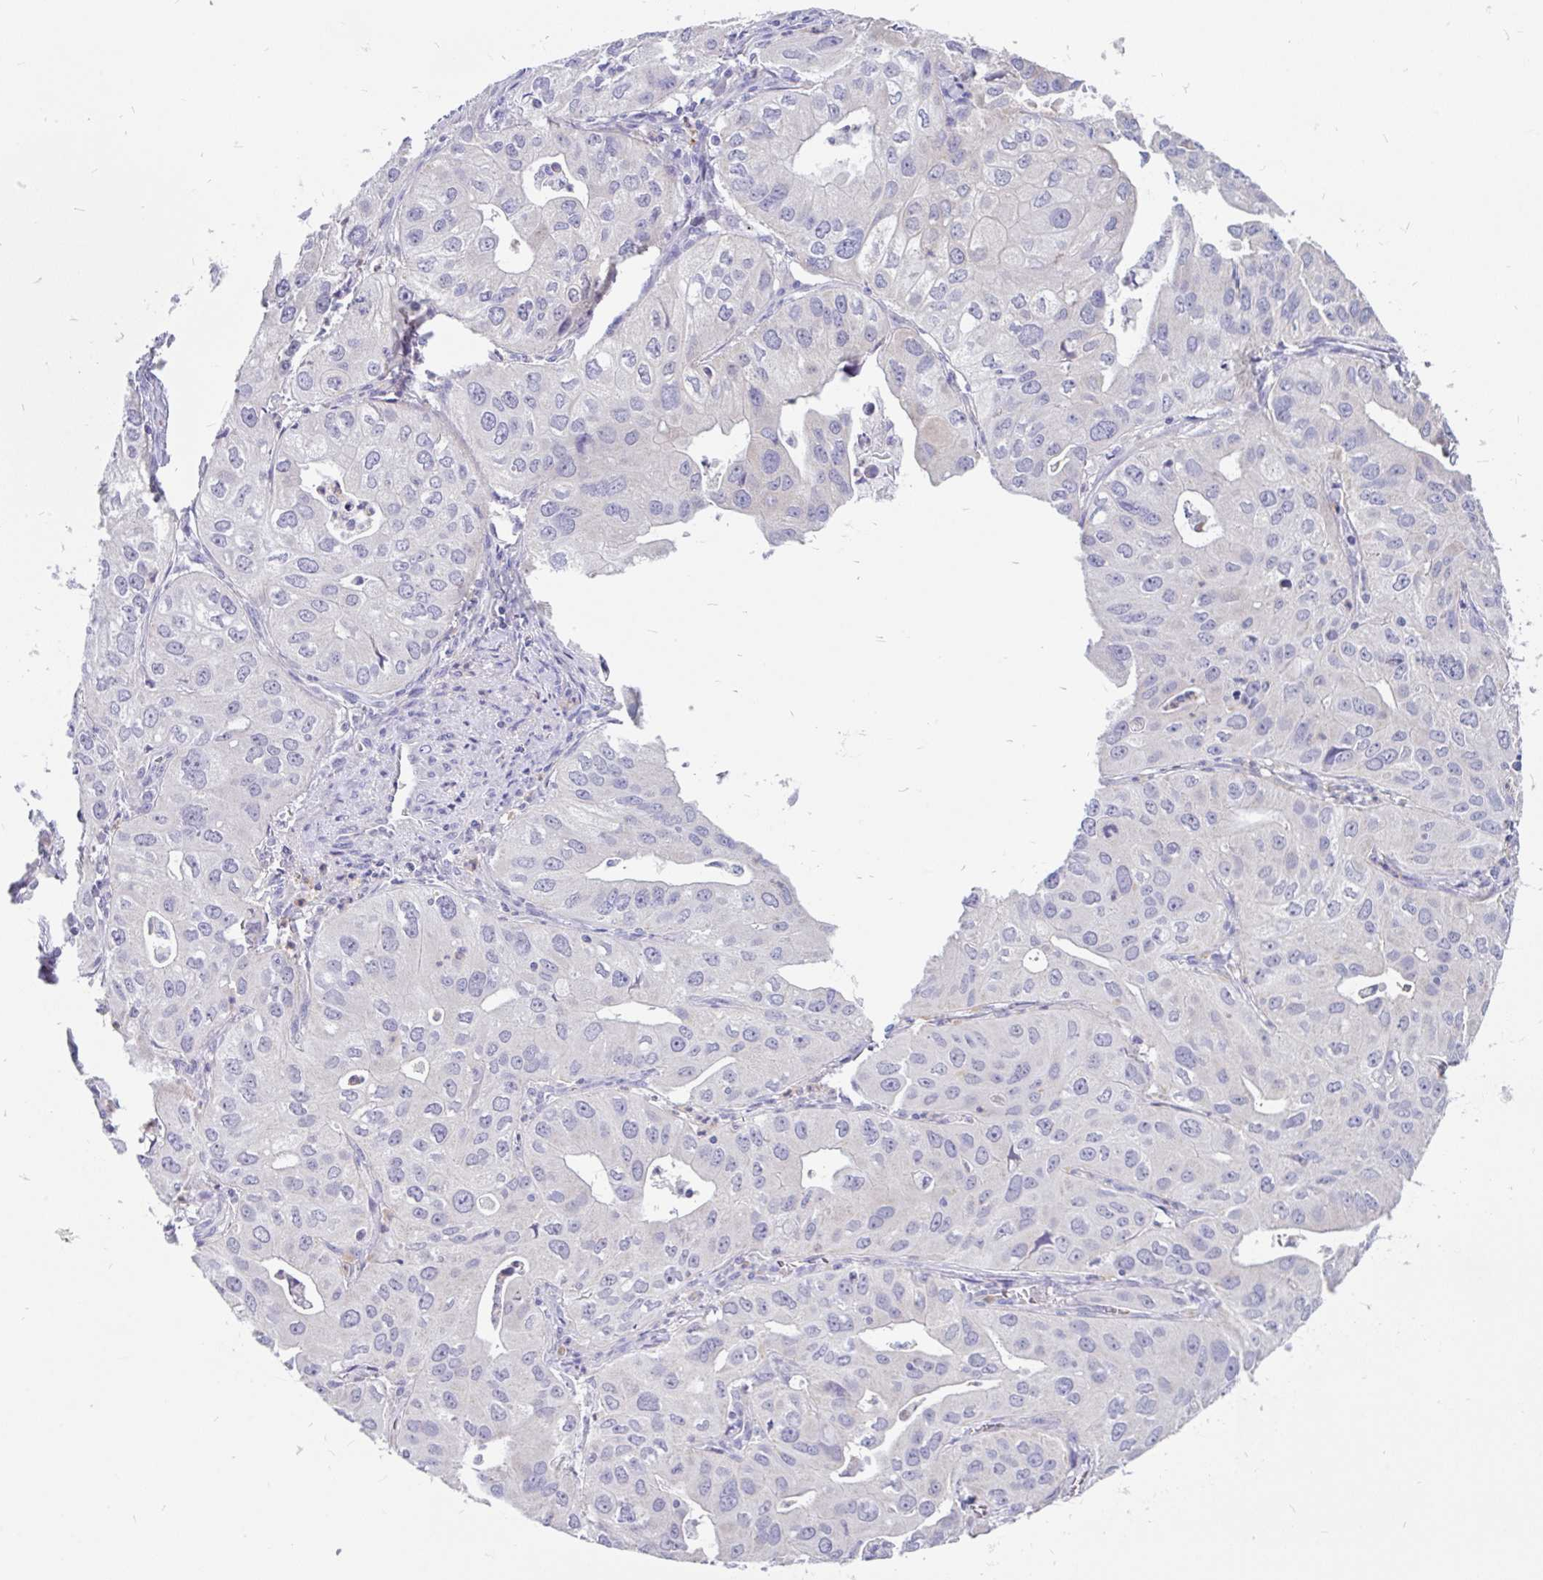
{"staining": {"intensity": "negative", "quantity": "none", "location": "none"}, "tissue": "lung cancer", "cell_type": "Tumor cells", "image_type": "cancer", "snomed": [{"axis": "morphology", "description": "Adenocarcinoma, NOS"}, {"axis": "topography", "description": "Lung"}], "caption": "Tumor cells are negative for brown protein staining in lung adenocarcinoma.", "gene": "INTS5", "patient": {"sex": "male", "age": 48}}